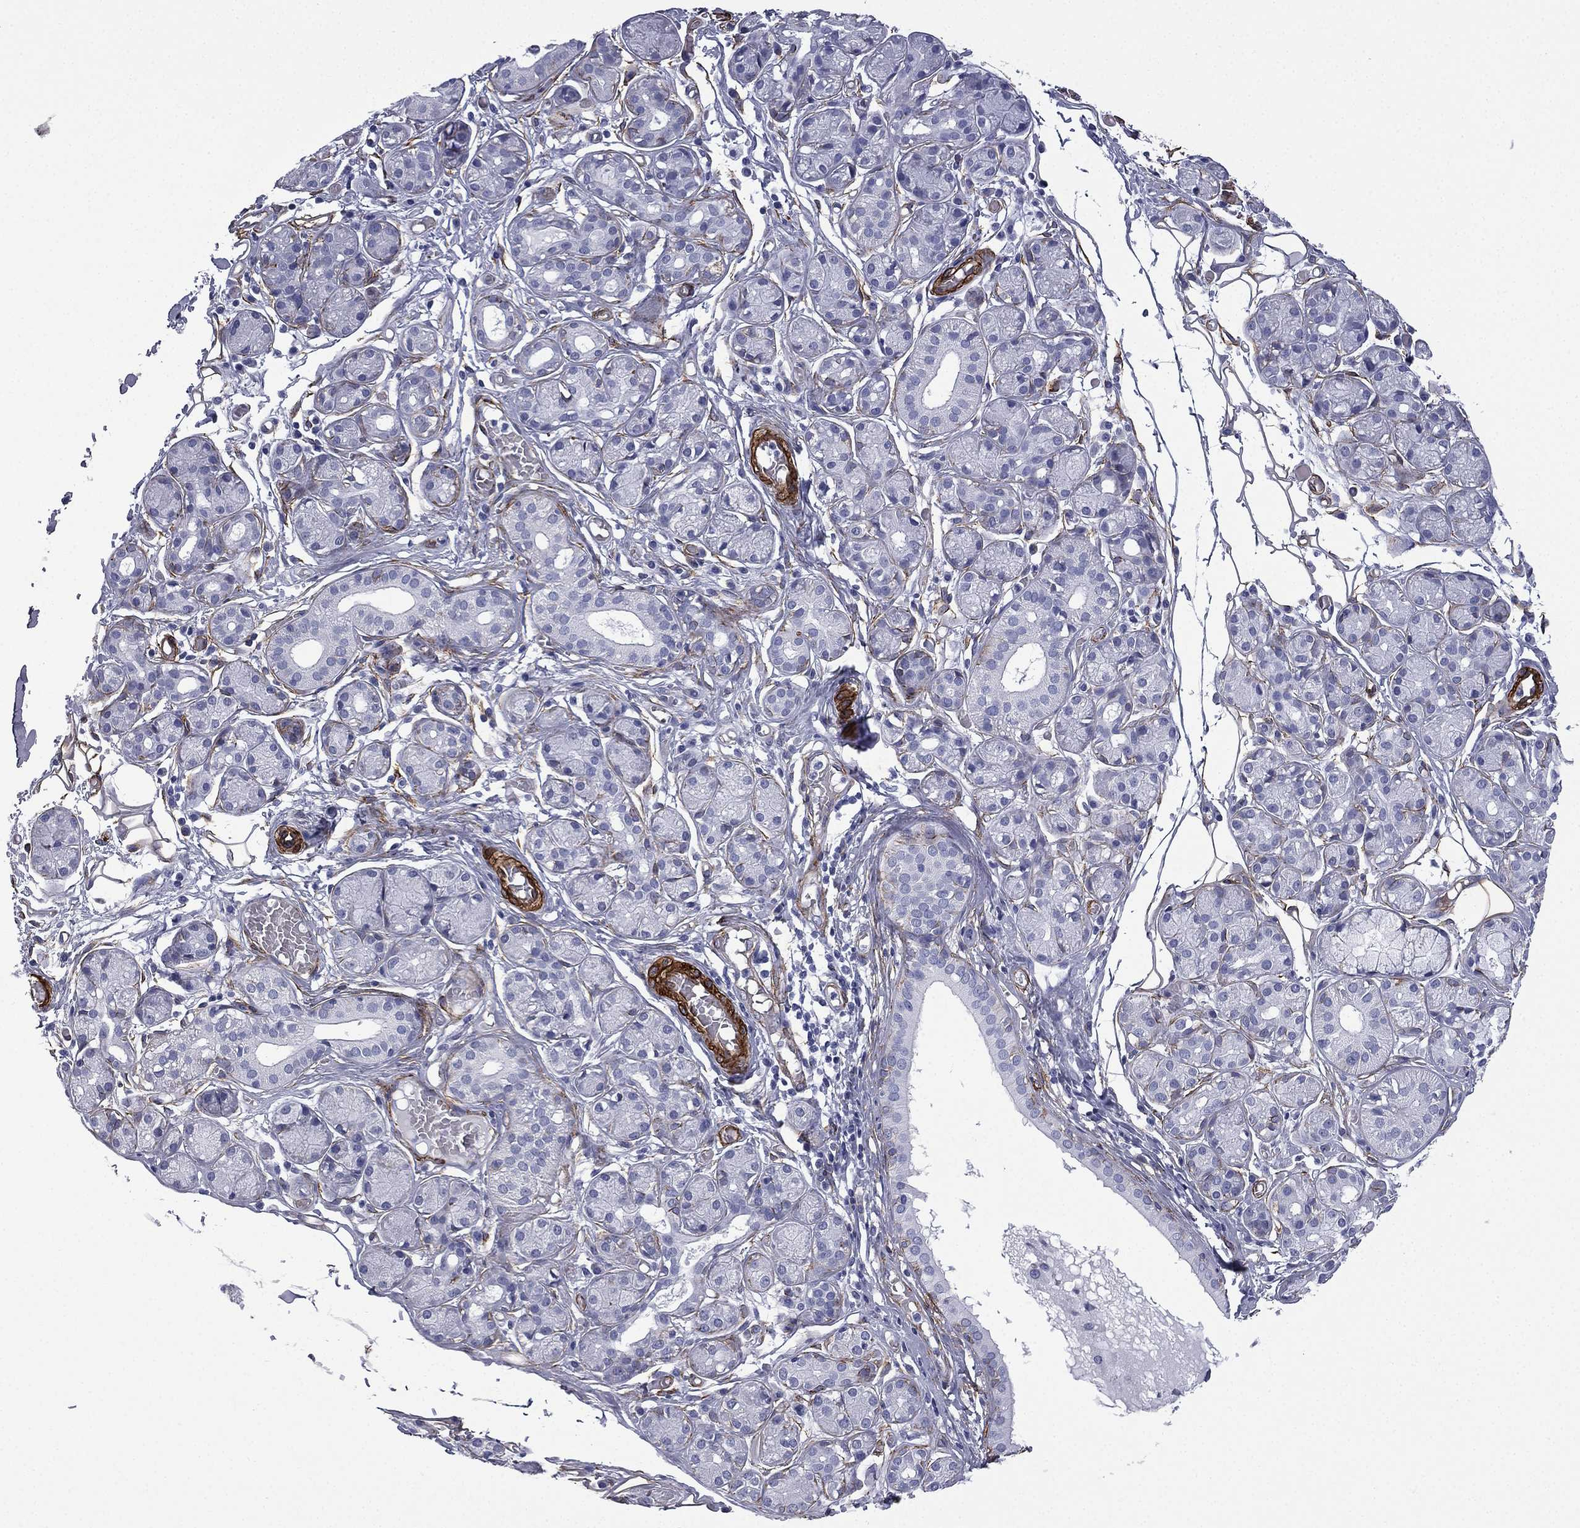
{"staining": {"intensity": "negative", "quantity": "none", "location": "none"}, "tissue": "salivary gland", "cell_type": "Glandular cells", "image_type": "normal", "snomed": [{"axis": "morphology", "description": "Normal tissue, NOS"}, {"axis": "topography", "description": "Salivary gland"}, {"axis": "topography", "description": "Peripheral nerve tissue"}], "caption": "DAB (3,3'-diaminobenzidine) immunohistochemical staining of unremarkable salivary gland exhibits no significant staining in glandular cells.", "gene": "CAVIN3", "patient": {"sex": "male", "age": 71}}